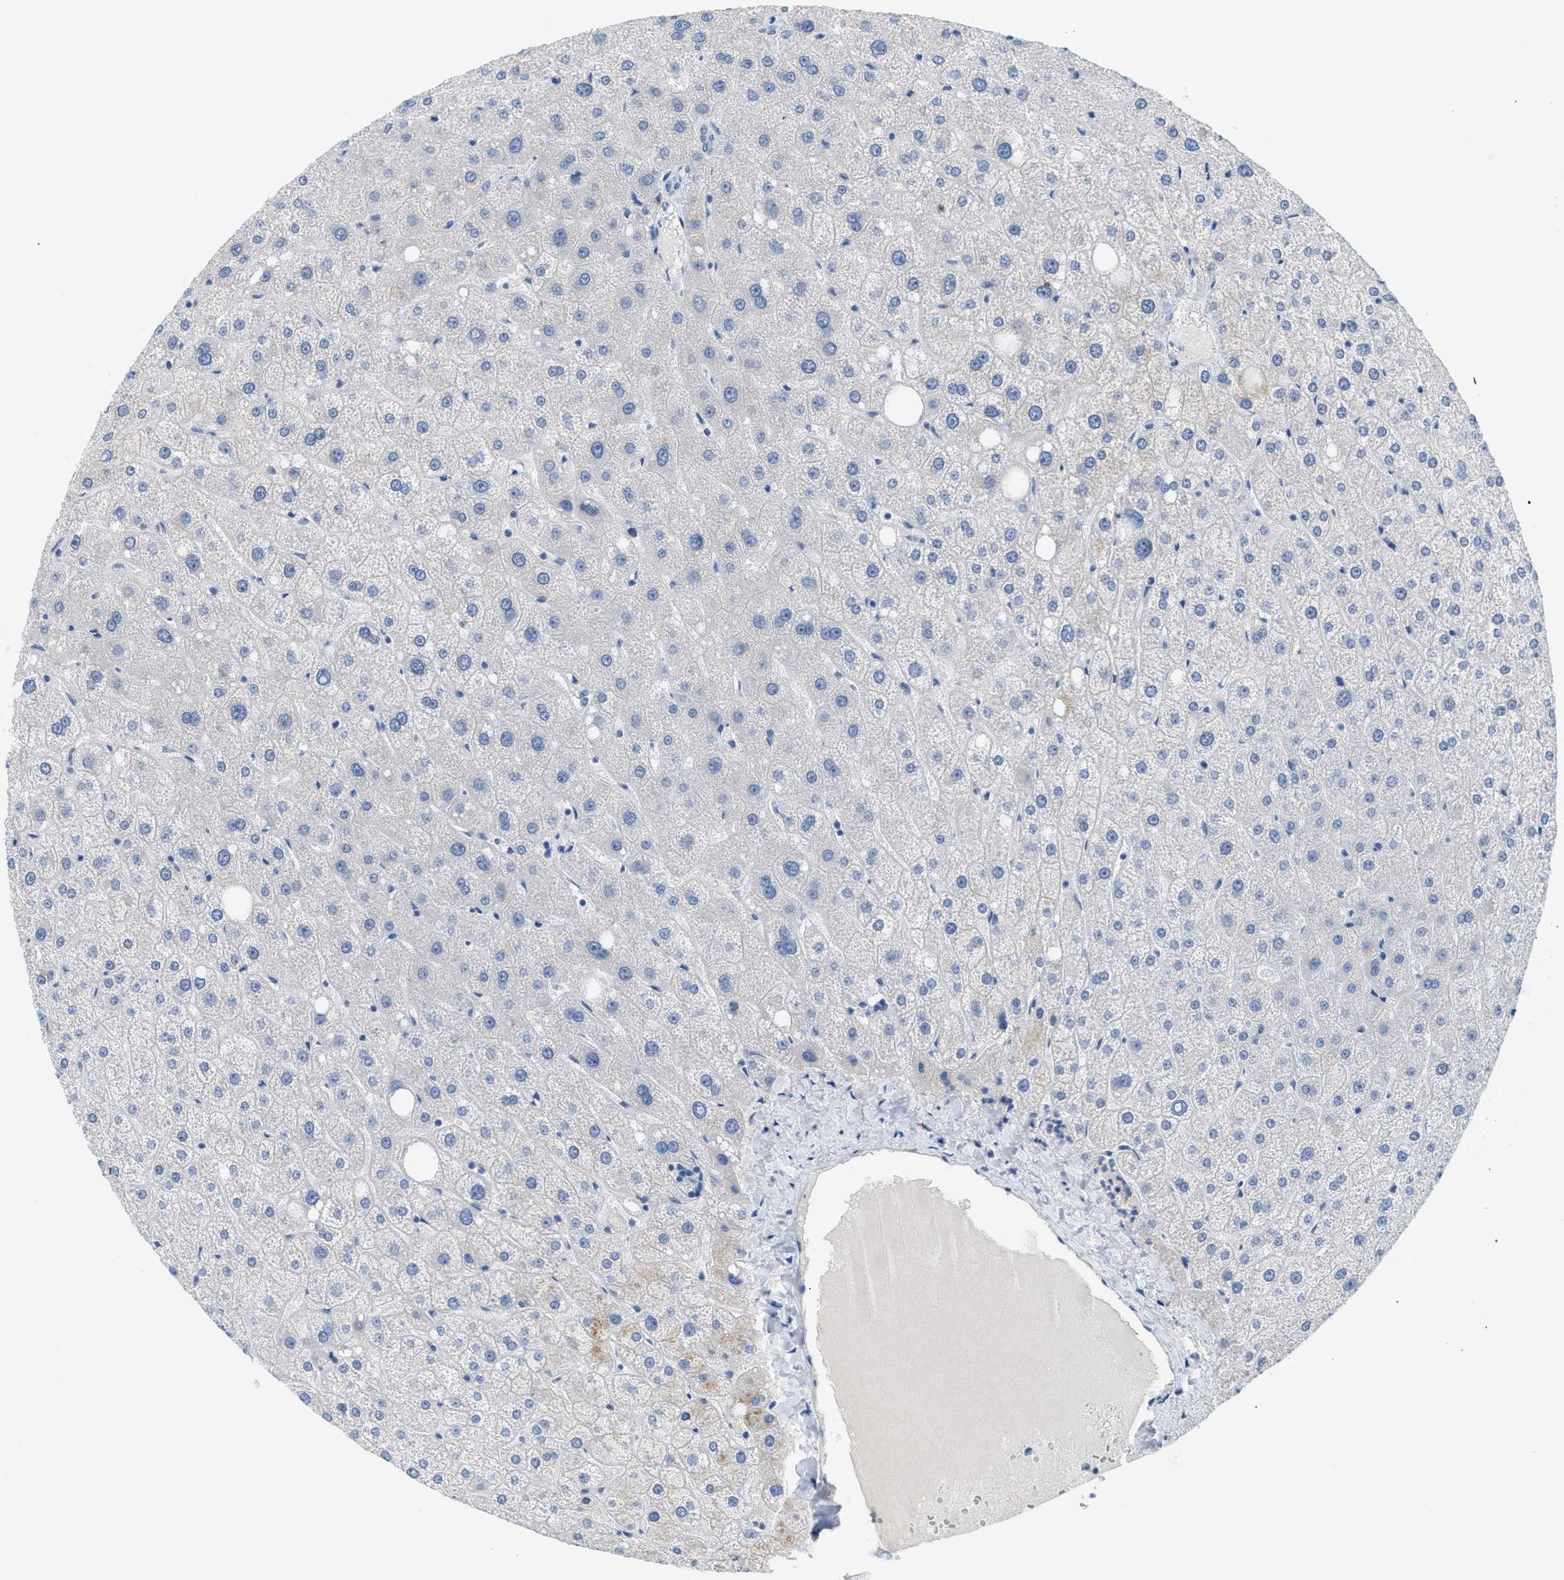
{"staining": {"intensity": "negative", "quantity": "none", "location": "none"}, "tissue": "liver", "cell_type": "Cholangiocytes", "image_type": "normal", "snomed": [{"axis": "morphology", "description": "Normal tissue, NOS"}, {"axis": "topography", "description": "Liver"}], "caption": "Benign liver was stained to show a protein in brown. There is no significant staining in cholangiocytes.", "gene": "HSF2", "patient": {"sex": "male", "age": 73}}